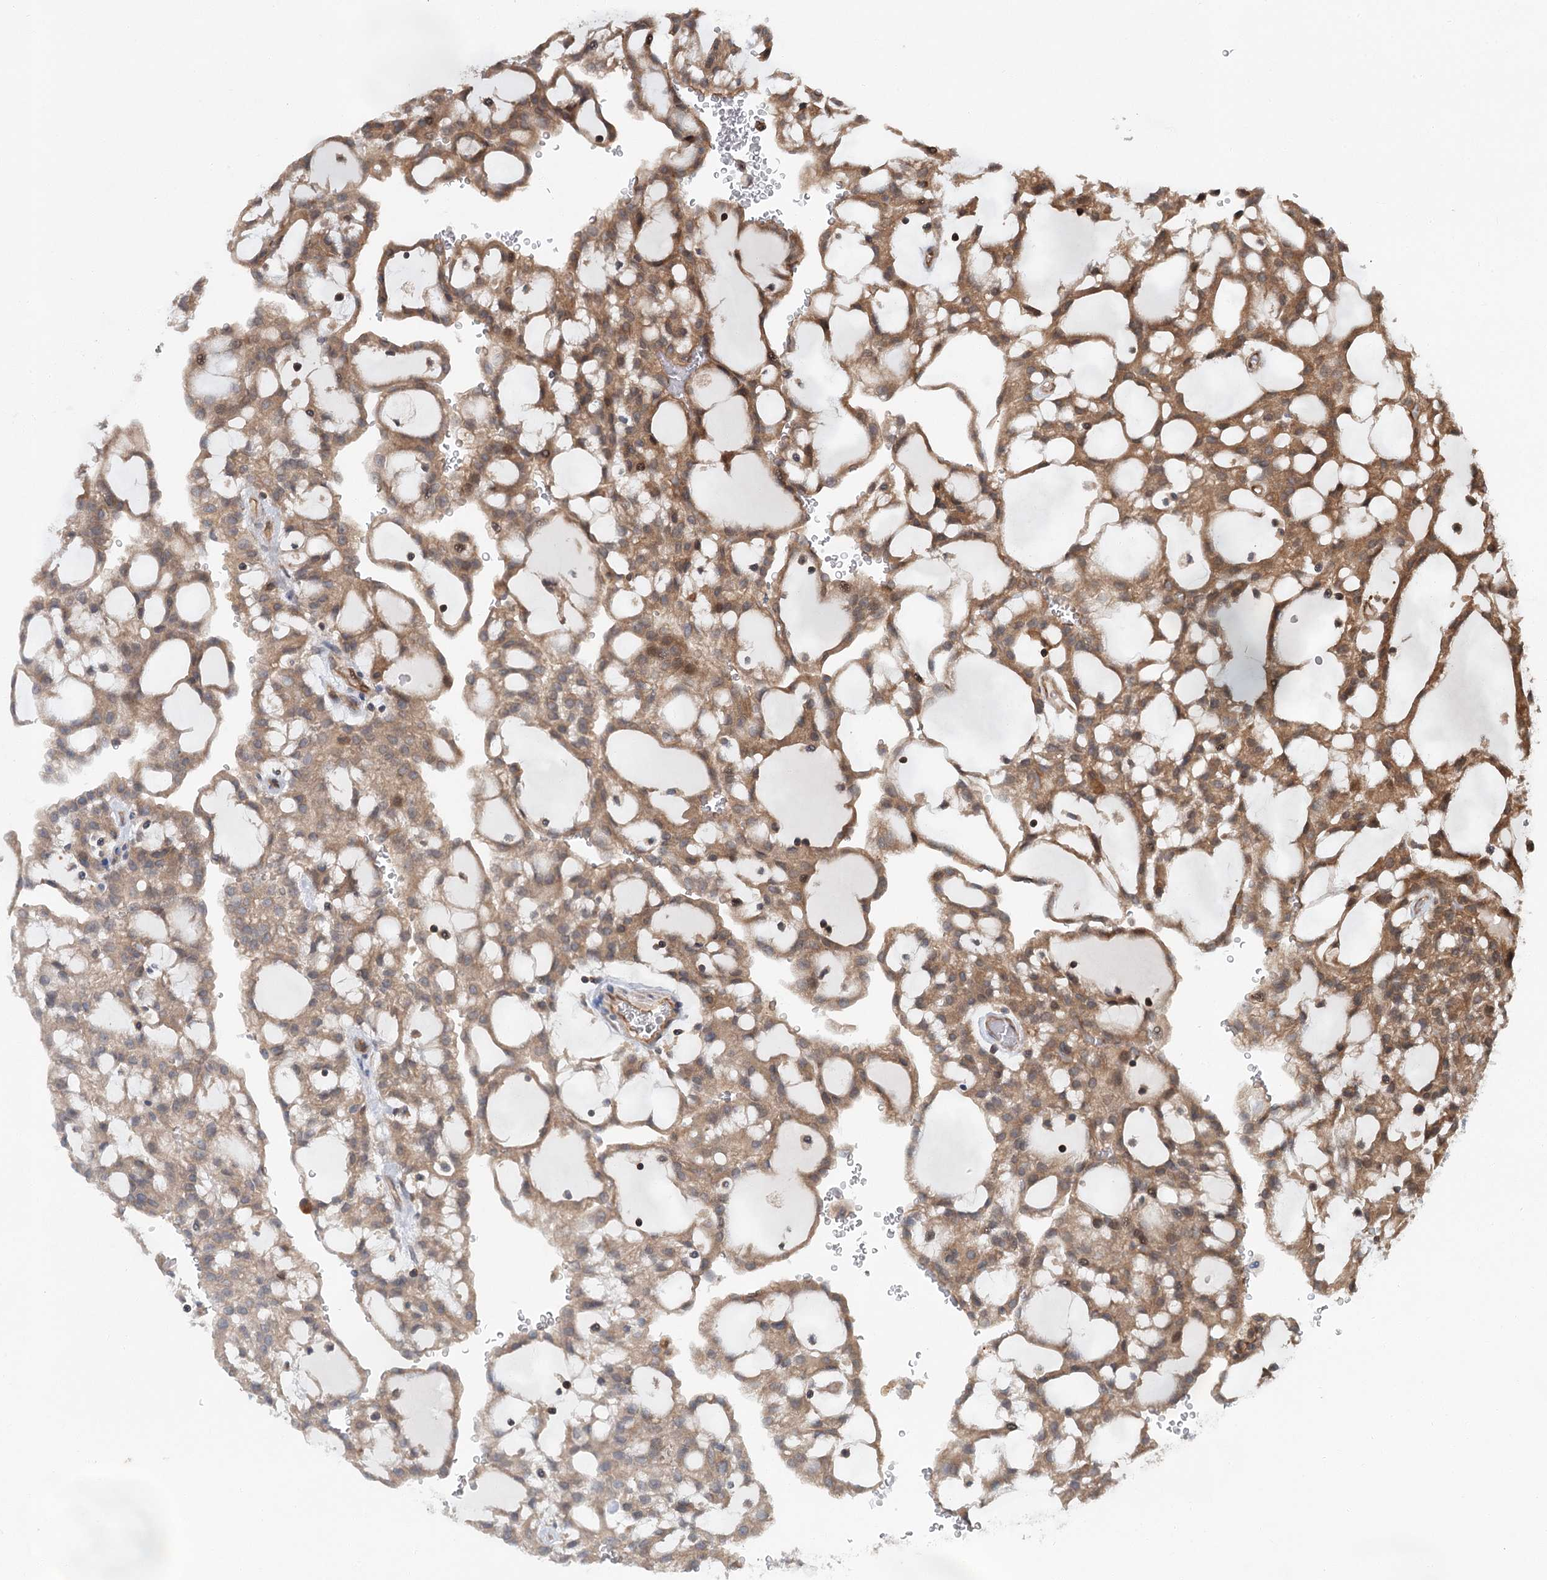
{"staining": {"intensity": "moderate", "quantity": ">75%", "location": "cytoplasmic/membranous"}, "tissue": "renal cancer", "cell_type": "Tumor cells", "image_type": "cancer", "snomed": [{"axis": "morphology", "description": "Adenocarcinoma, NOS"}, {"axis": "topography", "description": "Kidney"}], "caption": "A high-resolution image shows immunohistochemistry (IHC) staining of renal cancer, which shows moderate cytoplasmic/membranous positivity in about >75% of tumor cells.", "gene": "ZNF527", "patient": {"sex": "male", "age": 63}}